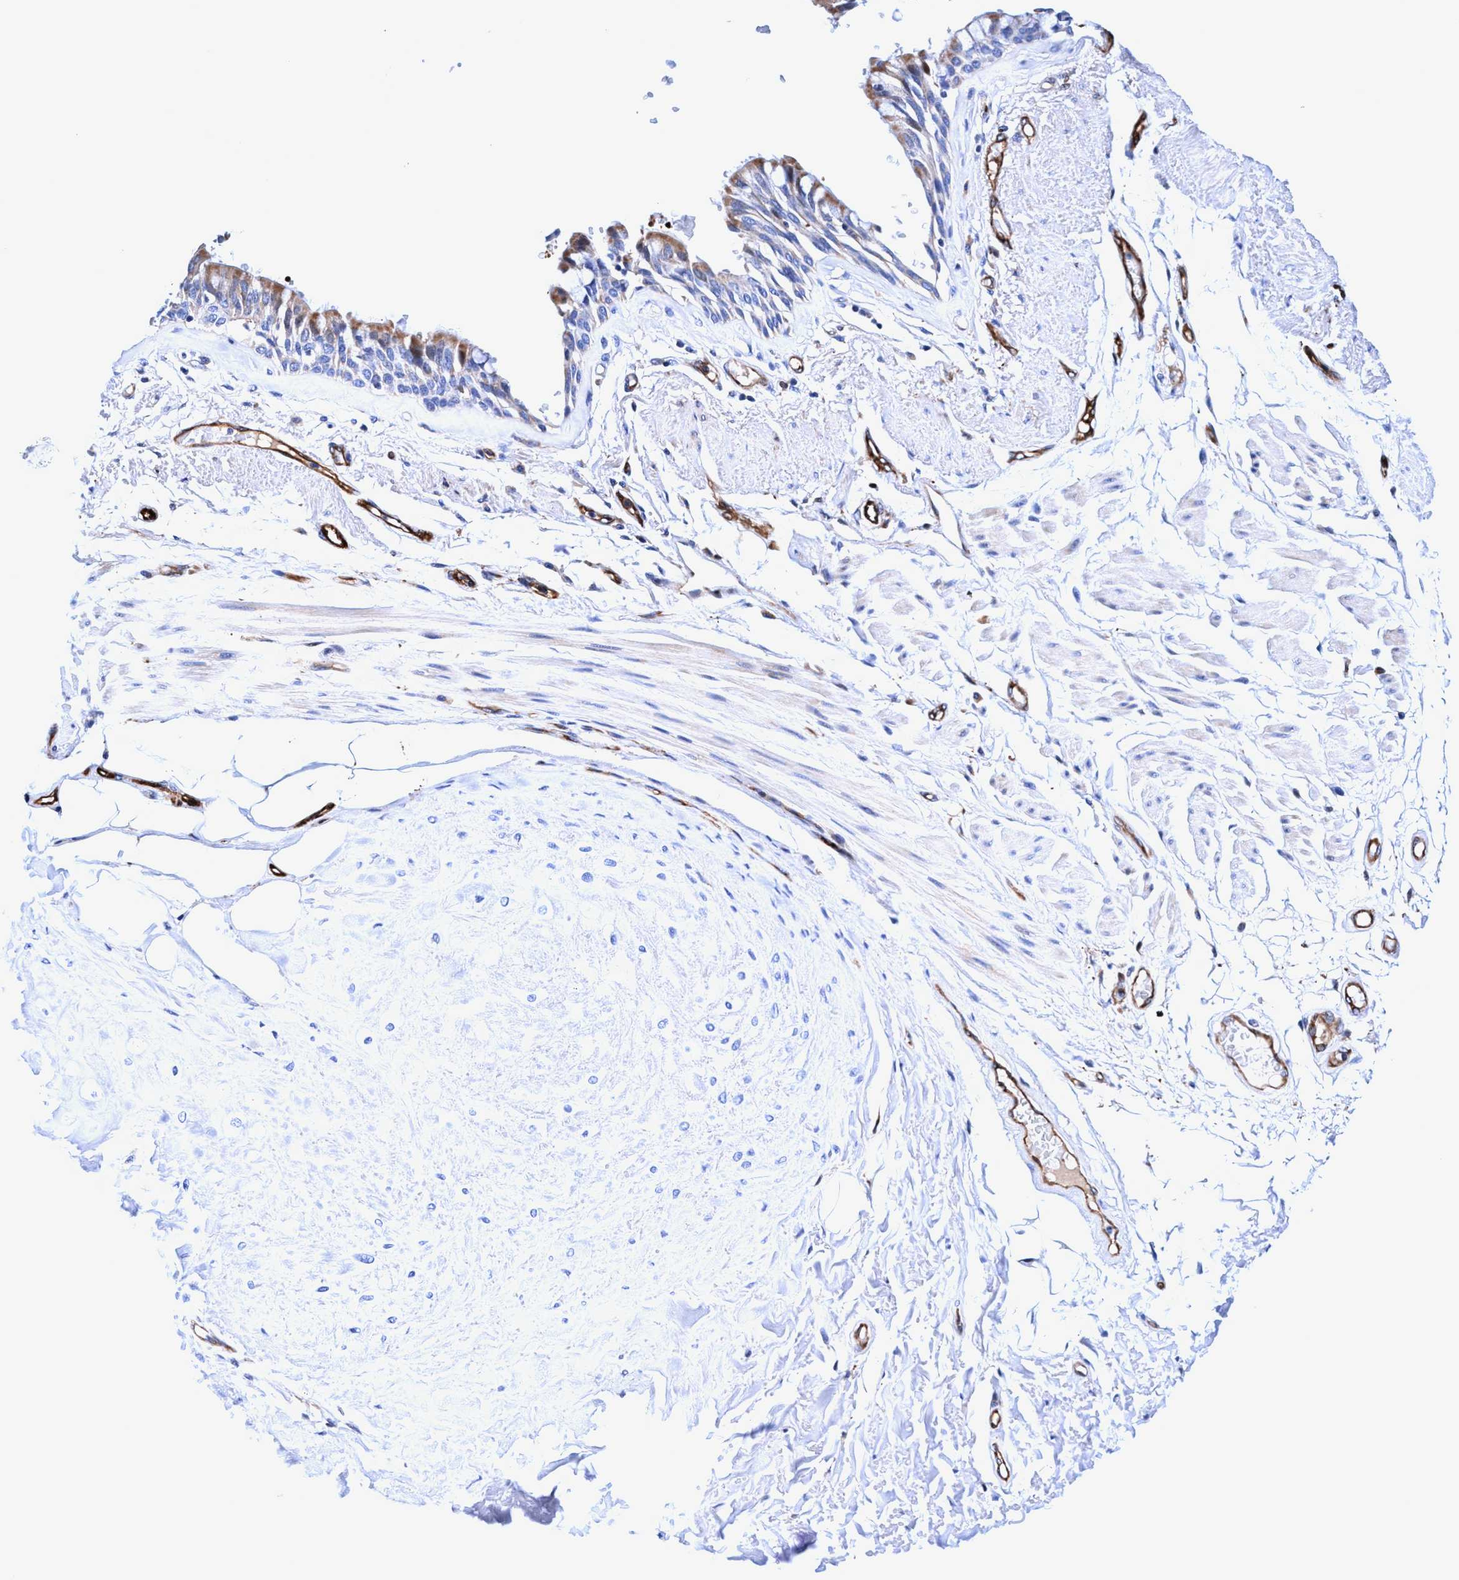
{"staining": {"intensity": "moderate", "quantity": "25%-75%", "location": "cytoplasmic/membranous"}, "tissue": "bronchus", "cell_type": "Respiratory epithelial cells", "image_type": "normal", "snomed": [{"axis": "morphology", "description": "Normal tissue, NOS"}, {"axis": "topography", "description": "Bronchus"}], "caption": "A brown stain highlights moderate cytoplasmic/membranous staining of a protein in respiratory epithelial cells of normal human bronchus. (DAB (3,3'-diaminobenzidine) = brown stain, brightfield microscopy at high magnification).", "gene": "UBALD2", "patient": {"sex": "male", "age": 66}}